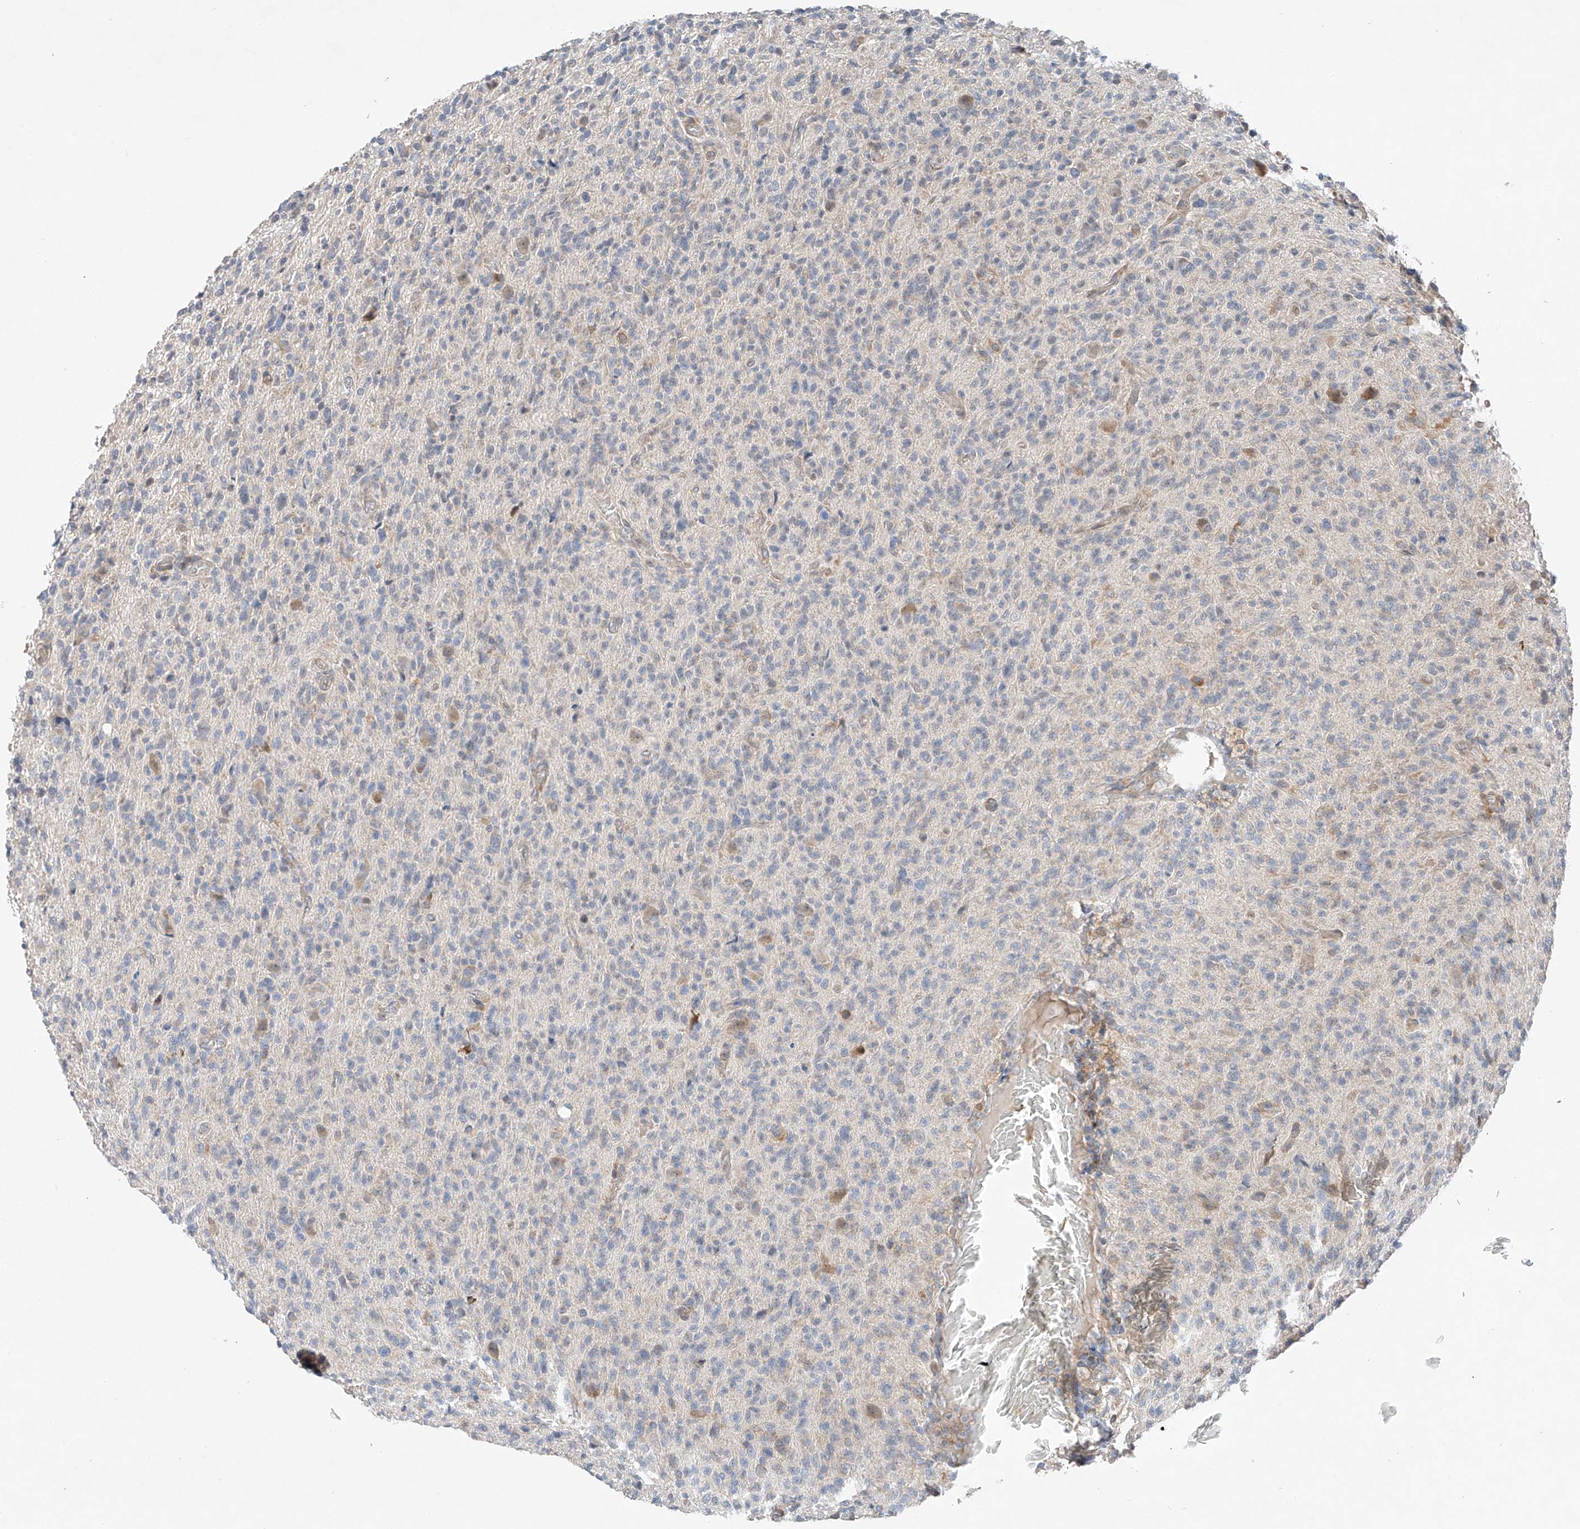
{"staining": {"intensity": "negative", "quantity": "none", "location": "none"}, "tissue": "glioma", "cell_type": "Tumor cells", "image_type": "cancer", "snomed": [{"axis": "morphology", "description": "Glioma, malignant, High grade"}, {"axis": "topography", "description": "Brain"}], "caption": "Tumor cells show no significant protein staining in glioma.", "gene": "RUSC1", "patient": {"sex": "female", "age": 57}}